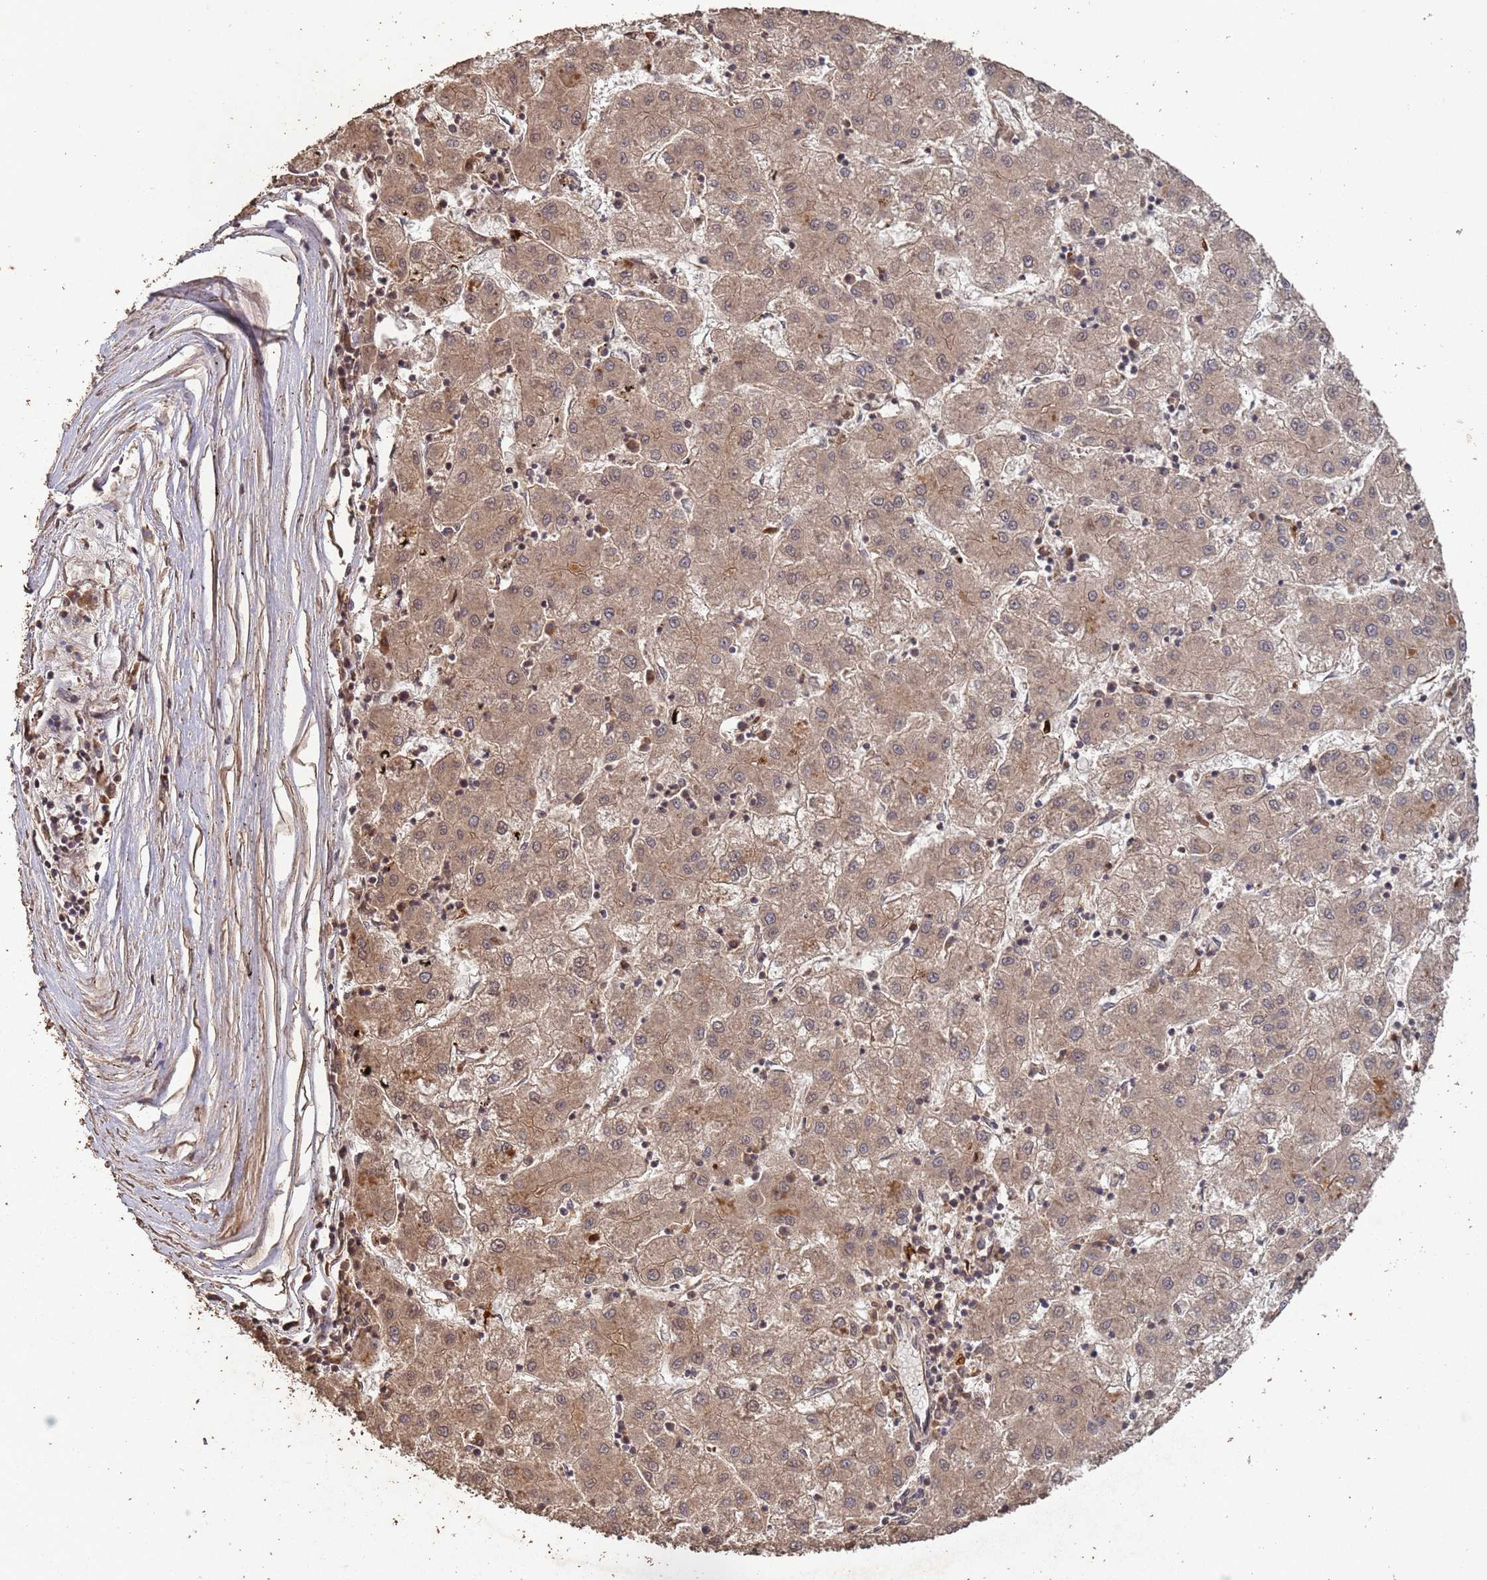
{"staining": {"intensity": "moderate", "quantity": ">75%", "location": "cytoplasmic/membranous"}, "tissue": "liver cancer", "cell_type": "Tumor cells", "image_type": "cancer", "snomed": [{"axis": "morphology", "description": "Carcinoma, Hepatocellular, NOS"}, {"axis": "topography", "description": "Liver"}], "caption": "Immunohistochemical staining of human liver cancer exhibits medium levels of moderate cytoplasmic/membranous staining in about >75% of tumor cells.", "gene": "FRAT1", "patient": {"sex": "male", "age": 72}}